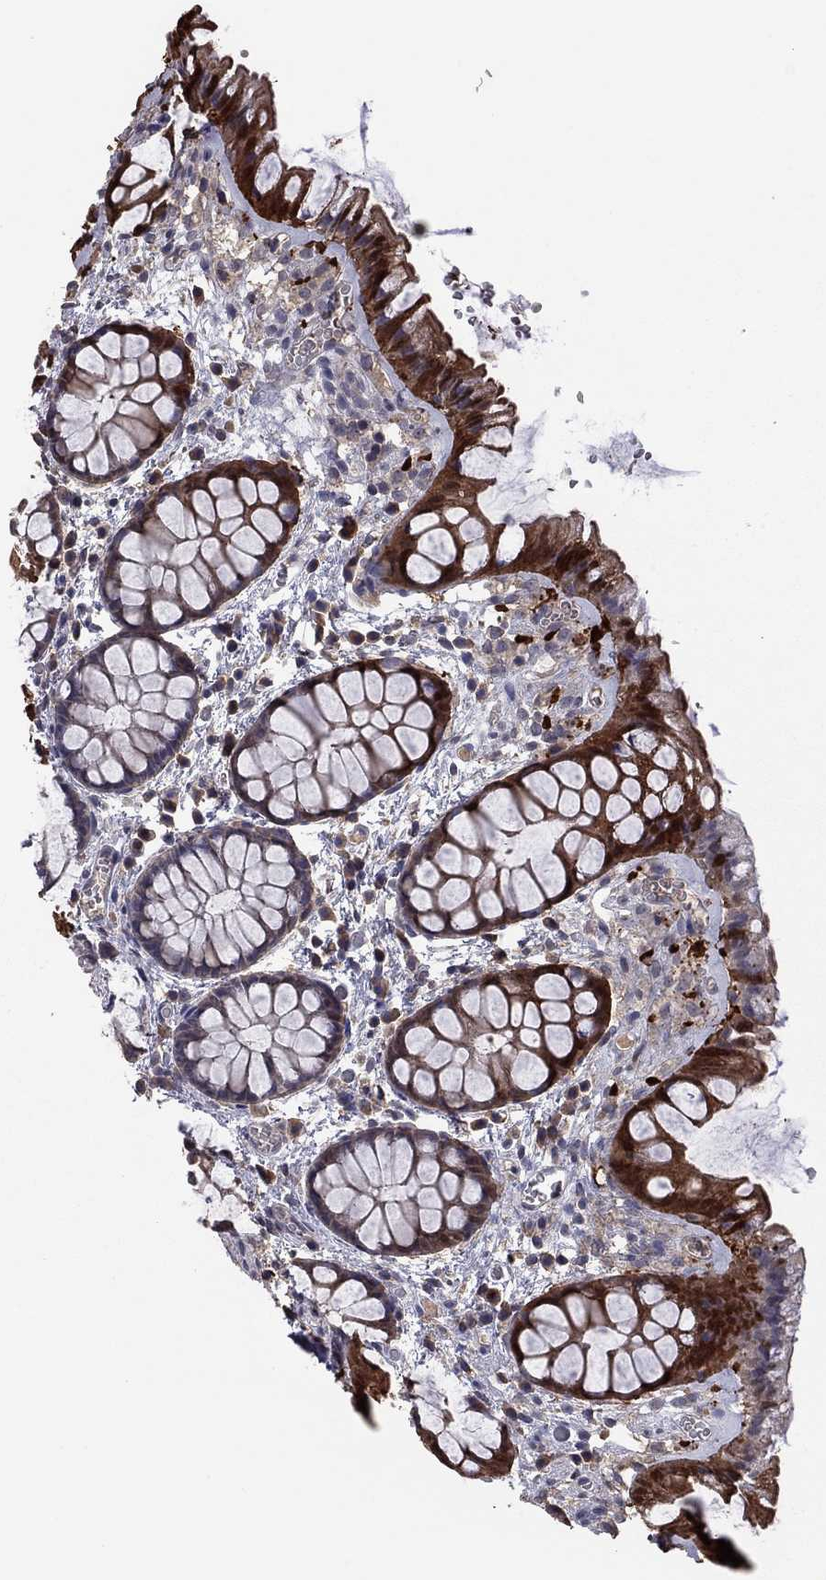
{"staining": {"intensity": "strong", "quantity": "<25%", "location": "cytoplasmic/membranous"}, "tissue": "rectum", "cell_type": "Glandular cells", "image_type": "normal", "snomed": [{"axis": "morphology", "description": "Normal tissue, NOS"}, {"axis": "topography", "description": "Rectum"}], "caption": "DAB (3,3'-diaminobenzidine) immunohistochemical staining of unremarkable human rectum reveals strong cytoplasmic/membranous protein staining in about <25% of glandular cells.", "gene": "TSNARE1", "patient": {"sex": "female", "age": 62}}